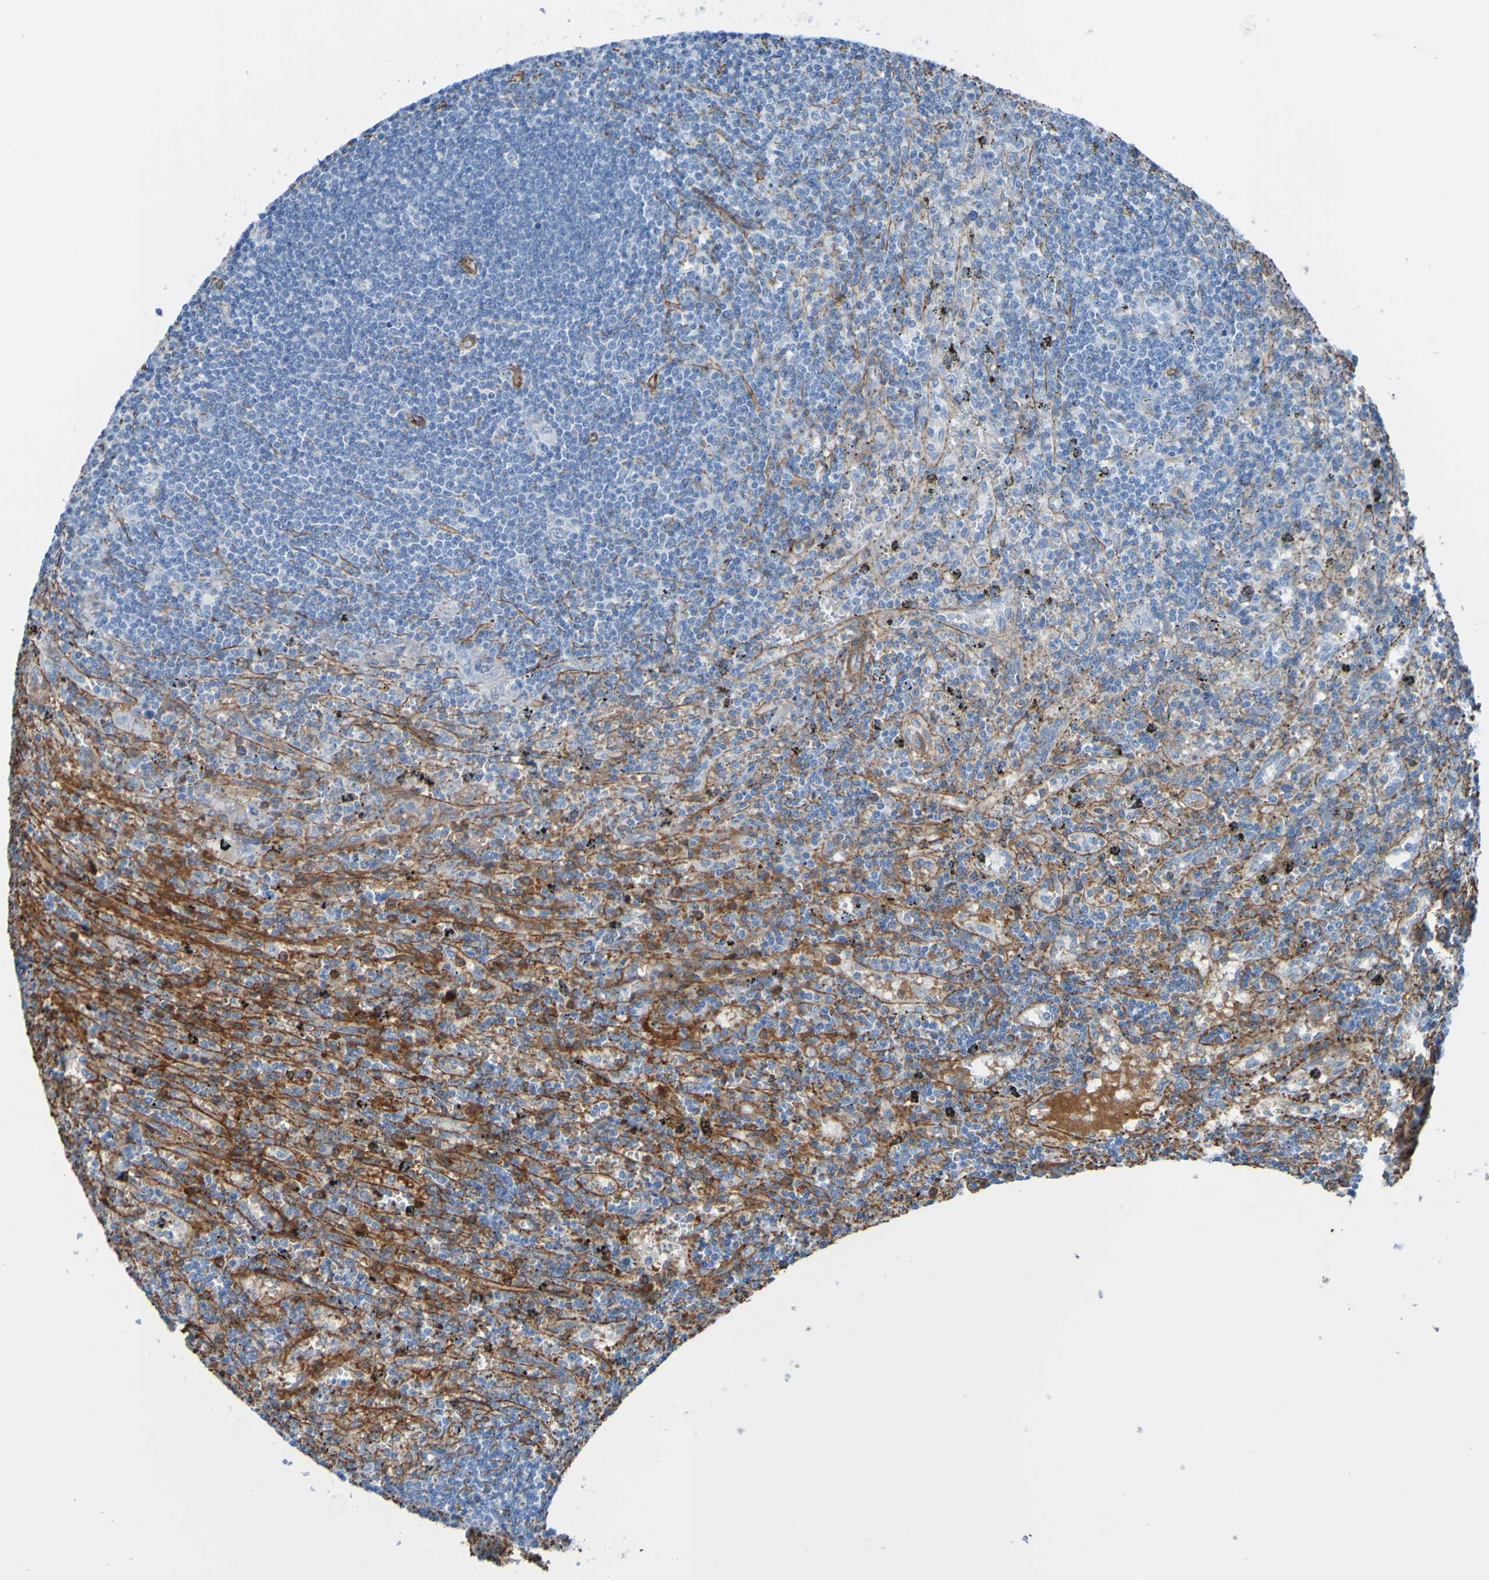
{"staining": {"intensity": "negative", "quantity": "none", "location": "none"}, "tissue": "lymphoma", "cell_type": "Tumor cells", "image_type": "cancer", "snomed": [{"axis": "morphology", "description": "Malignant lymphoma, non-Hodgkin's type, Low grade"}, {"axis": "topography", "description": "Spleen"}], "caption": "Histopathology image shows no significant protein staining in tumor cells of low-grade malignant lymphoma, non-Hodgkin's type.", "gene": "COL4A2", "patient": {"sex": "male", "age": 76}}